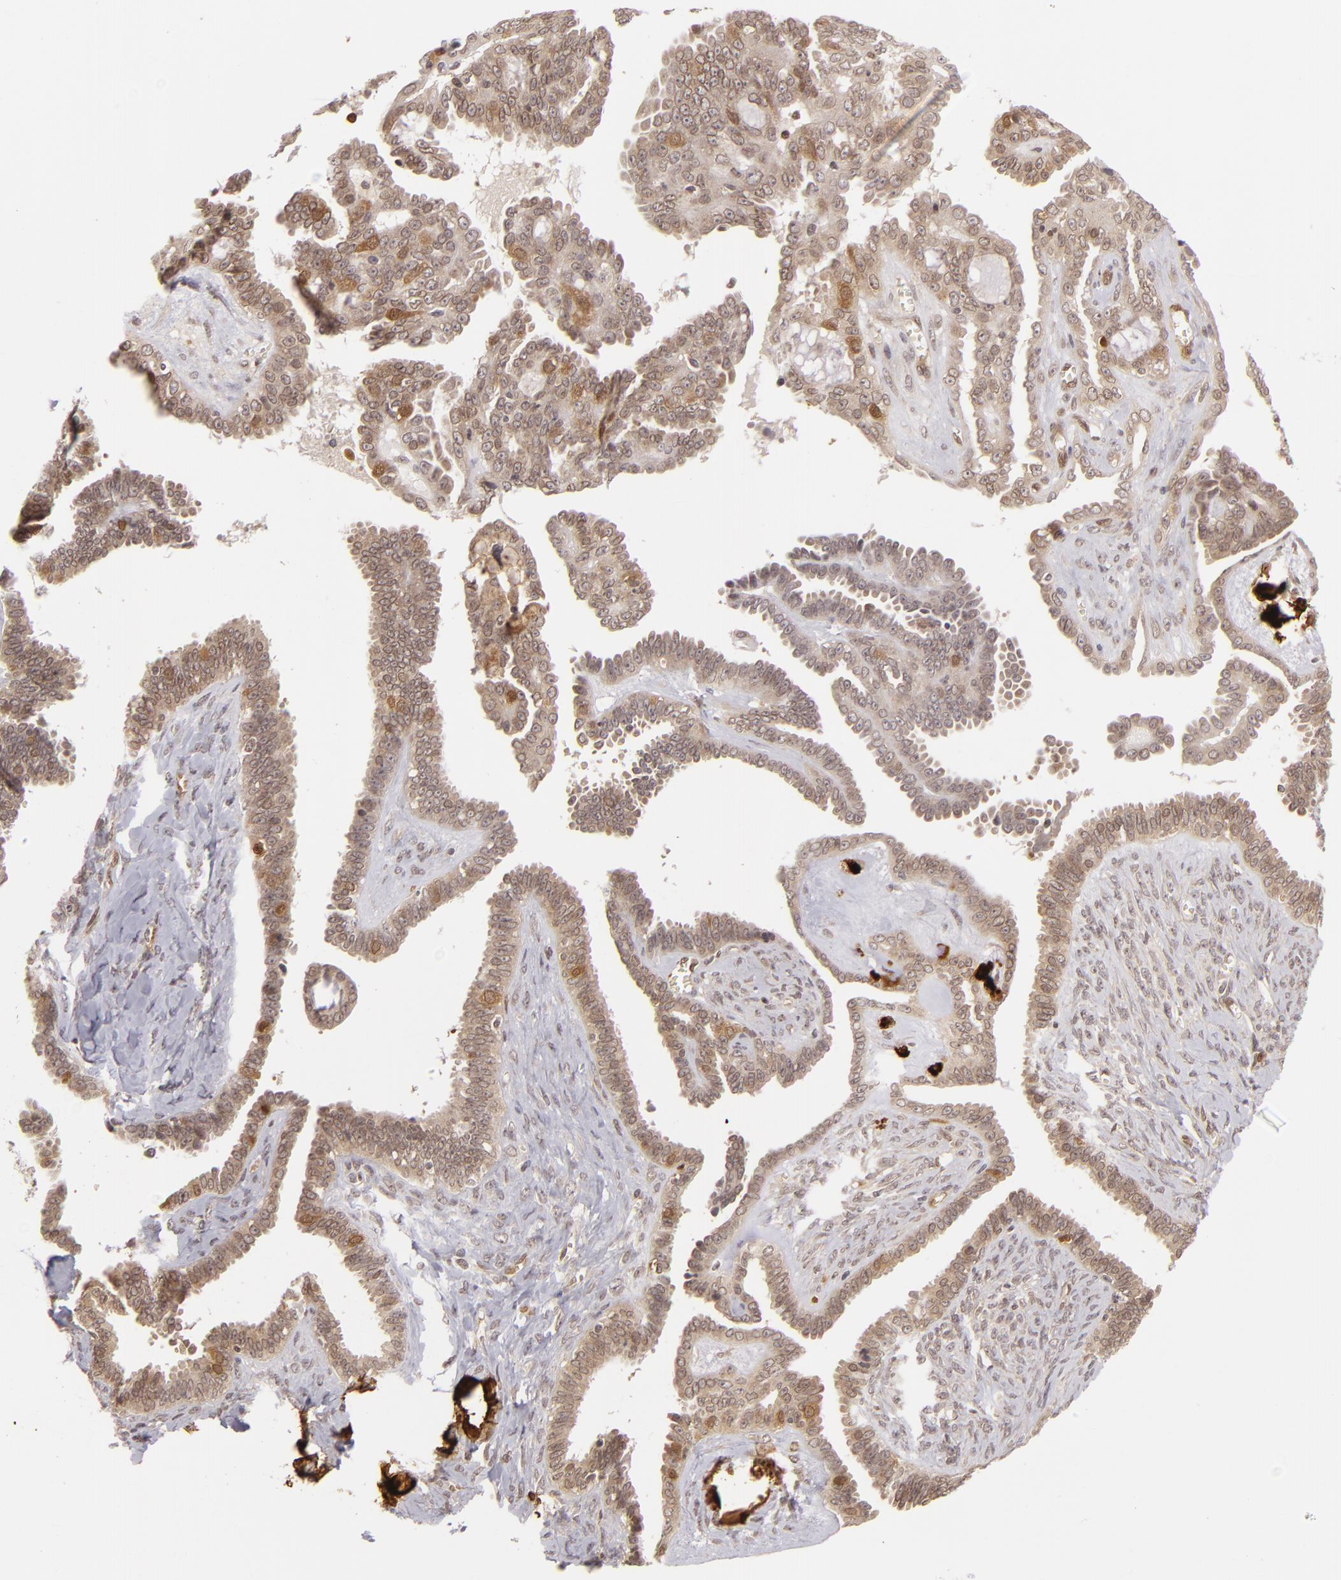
{"staining": {"intensity": "moderate", "quantity": ">75%", "location": "cytoplasmic/membranous,nuclear"}, "tissue": "ovarian cancer", "cell_type": "Tumor cells", "image_type": "cancer", "snomed": [{"axis": "morphology", "description": "Cystadenocarcinoma, serous, NOS"}, {"axis": "topography", "description": "Ovary"}], "caption": "Ovarian serous cystadenocarcinoma was stained to show a protein in brown. There is medium levels of moderate cytoplasmic/membranous and nuclear positivity in approximately >75% of tumor cells.", "gene": "ZBTB33", "patient": {"sex": "female", "age": 71}}